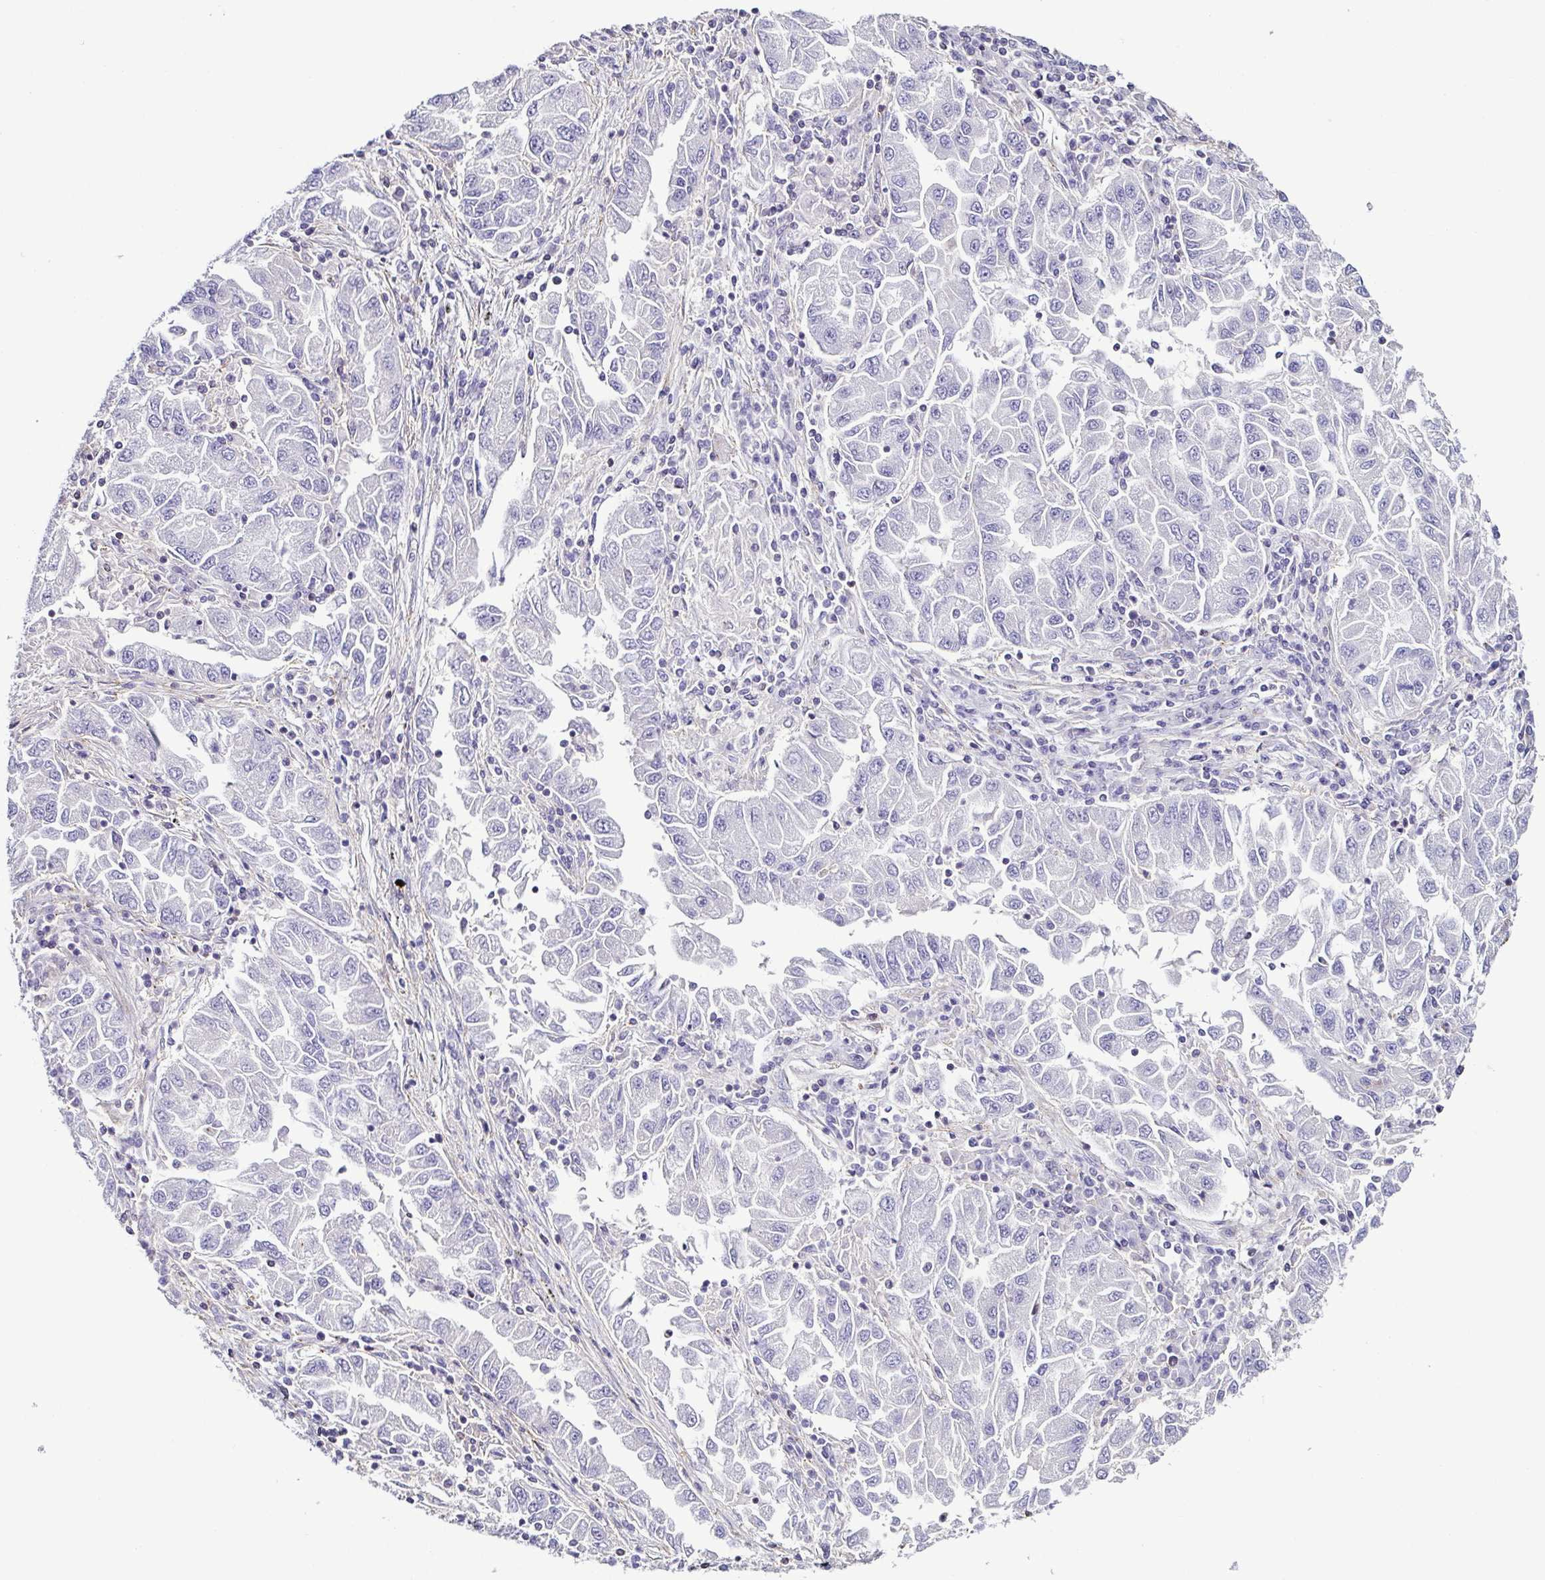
{"staining": {"intensity": "negative", "quantity": "none", "location": "none"}, "tissue": "lung cancer", "cell_type": "Tumor cells", "image_type": "cancer", "snomed": [{"axis": "morphology", "description": "Adenocarcinoma, NOS"}, {"axis": "morphology", "description": "Adenocarcinoma primary or metastatic"}, {"axis": "topography", "description": "Lung"}], "caption": "Tumor cells show no significant staining in adenocarcinoma primary or metastatic (lung). (Stains: DAB (3,3'-diaminobenzidine) IHC with hematoxylin counter stain, Microscopy: brightfield microscopy at high magnification).", "gene": "TNNT2", "patient": {"sex": "male", "age": 74}}